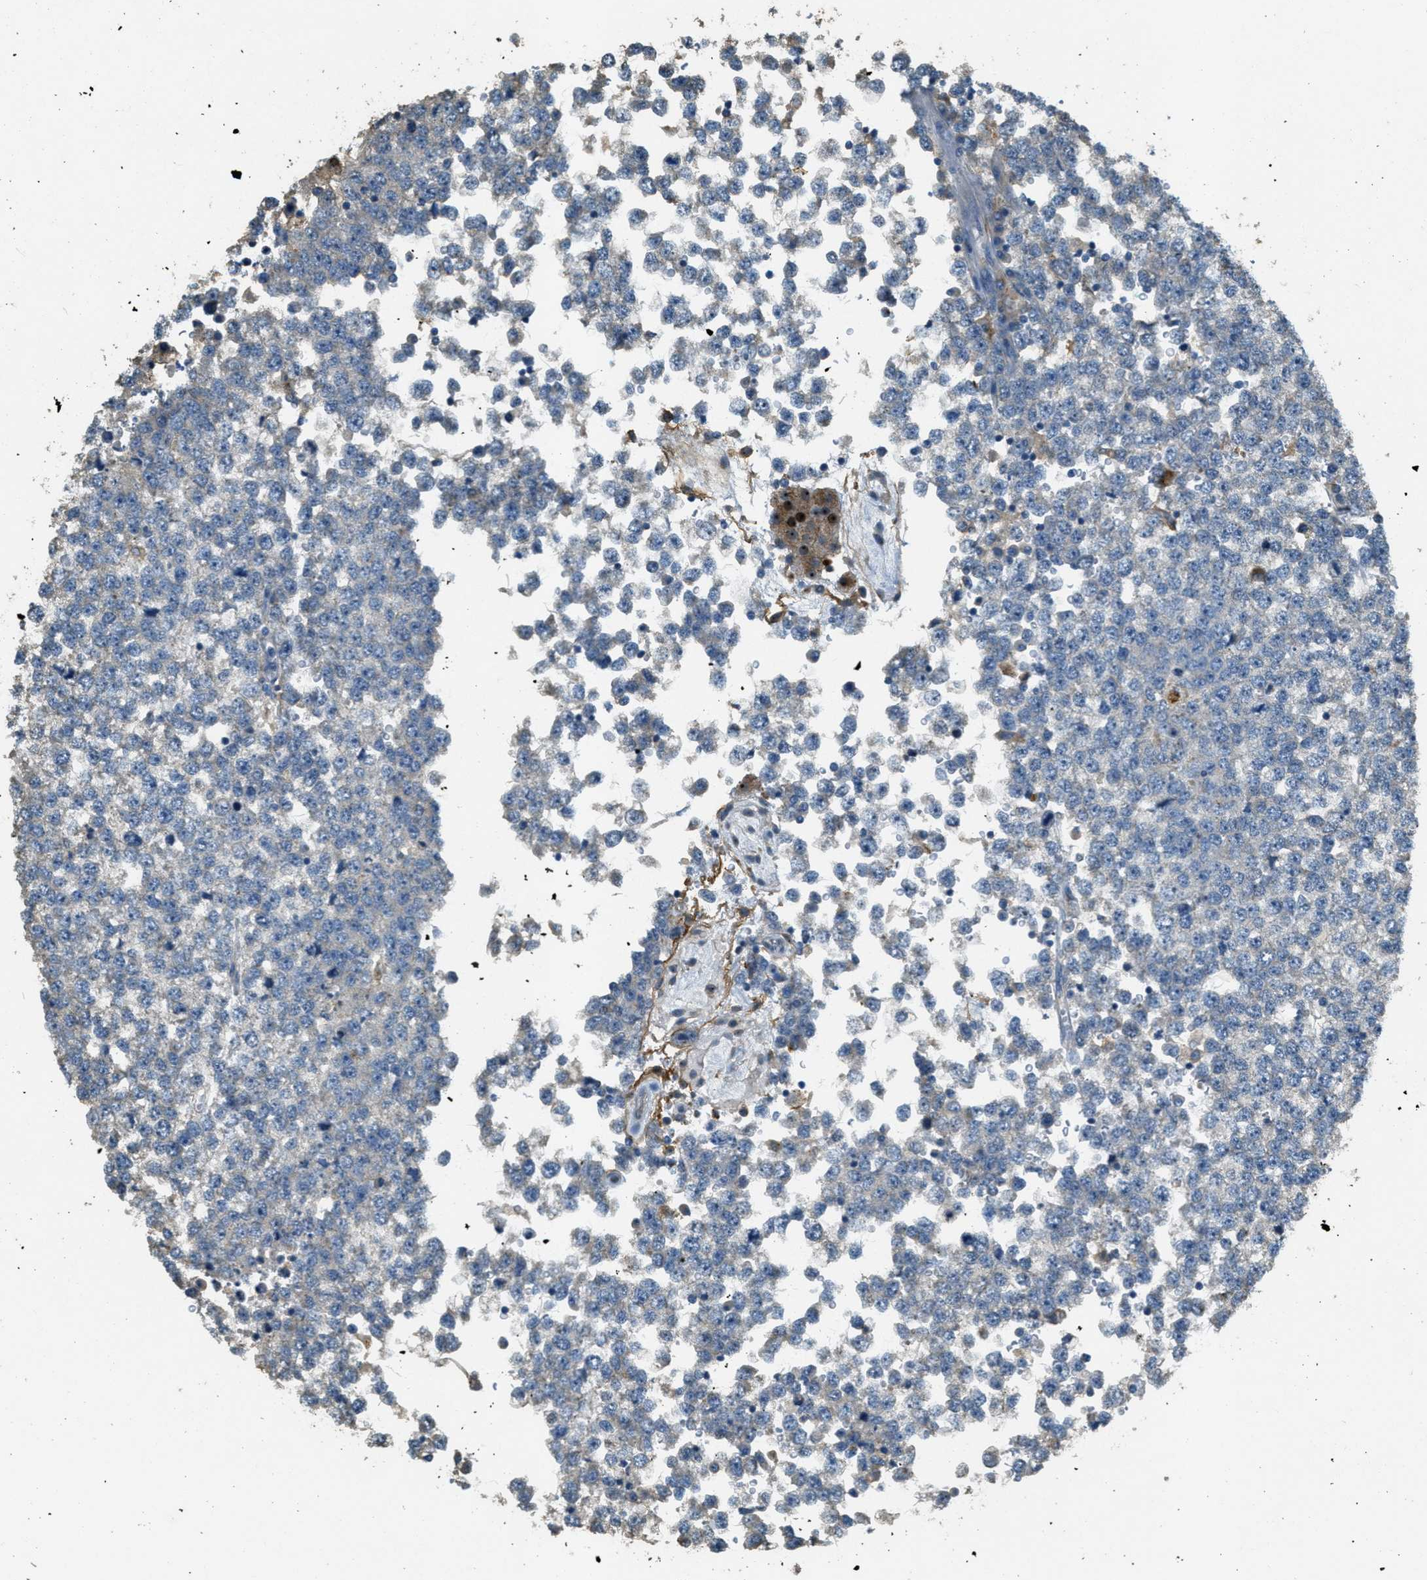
{"staining": {"intensity": "moderate", "quantity": "25%-75%", "location": "nuclear"}, "tissue": "testis cancer", "cell_type": "Tumor cells", "image_type": "cancer", "snomed": [{"axis": "morphology", "description": "Seminoma, NOS"}, {"axis": "topography", "description": "Testis"}], "caption": "Protein staining reveals moderate nuclear positivity in approximately 25%-75% of tumor cells in testis cancer. Using DAB (brown) and hematoxylin (blue) stains, captured at high magnification using brightfield microscopy.", "gene": "OSMR", "patient": {"sex": "male", "age": 65}}